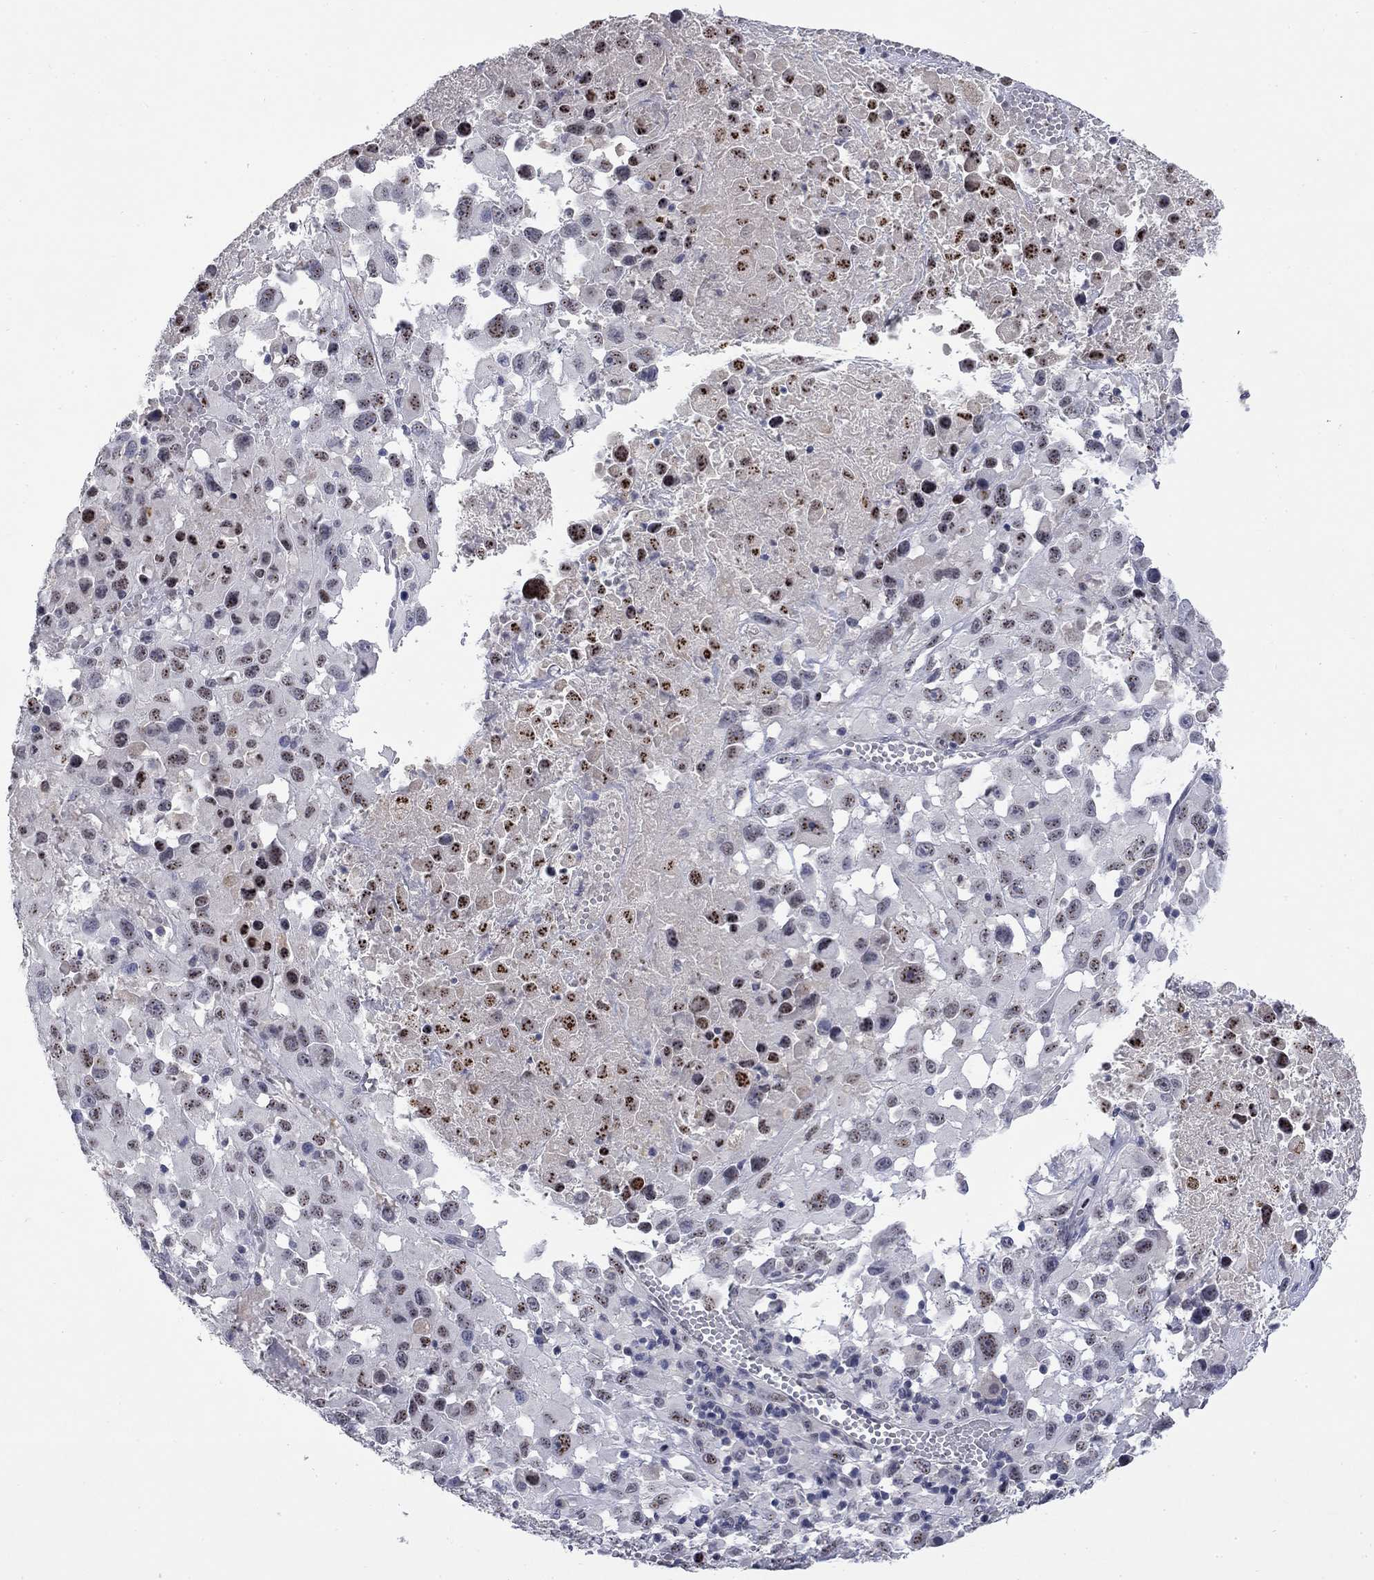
{"staining": {"intensity": "strong", "quantity": "<25%", "location": "nuclear"}, "tissue": "melanoma", "cell_type": "Tumor cells", "image_type": "cancer", "snomed": [{"axis": "morphology", "description": "Malignant melanoma, Metastatic site"}, {"axis": "topography", "description": "Lymph node"}], "caption": "Immunohistochemical staining of human malignant melanoma (metastatic site) exhibits medium levels of strong nuclear expression in approximately <25% of tumor cells.", "gene": "SLC51A", "patient": {"sex": "male", "age": 50}}